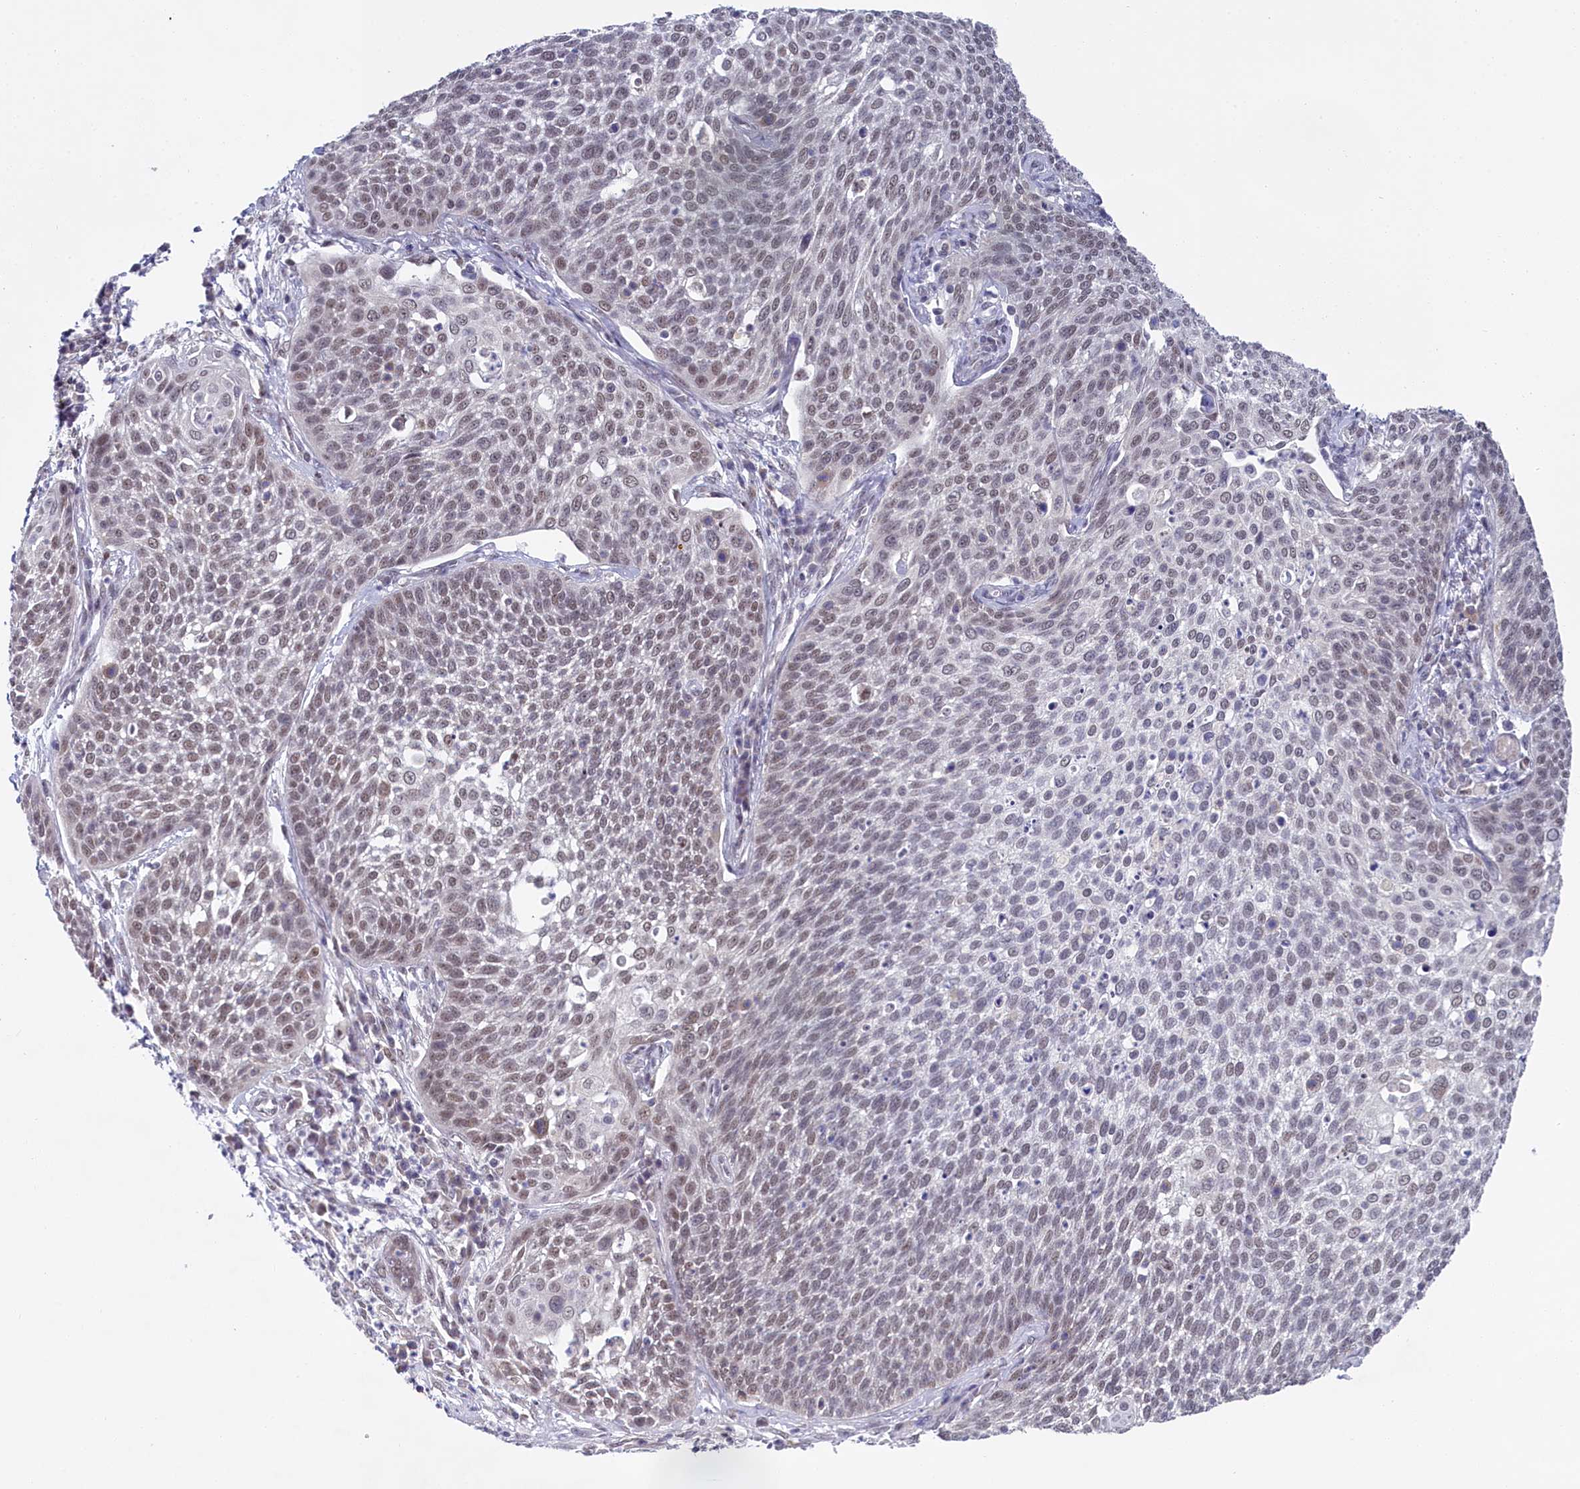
{"staining": {"intensity": "weak", "quantity": "<25%", "location": "nuclear"}, "tissue": "cervical cancer", "cell_type": "Tumor cells", "image_type": "cancer", "snomed": [{"axis": "morphology", "description": "Squamous cell carcinoma, NOS"}, {"axis": "topography", "description": "Cervix"}], "caption": "Micrograph shows no protein positivity in tumor cells of cervical cancer tissue.", "gene": "PPHLN1", "patient": {"sex": "female", "age": 34}}